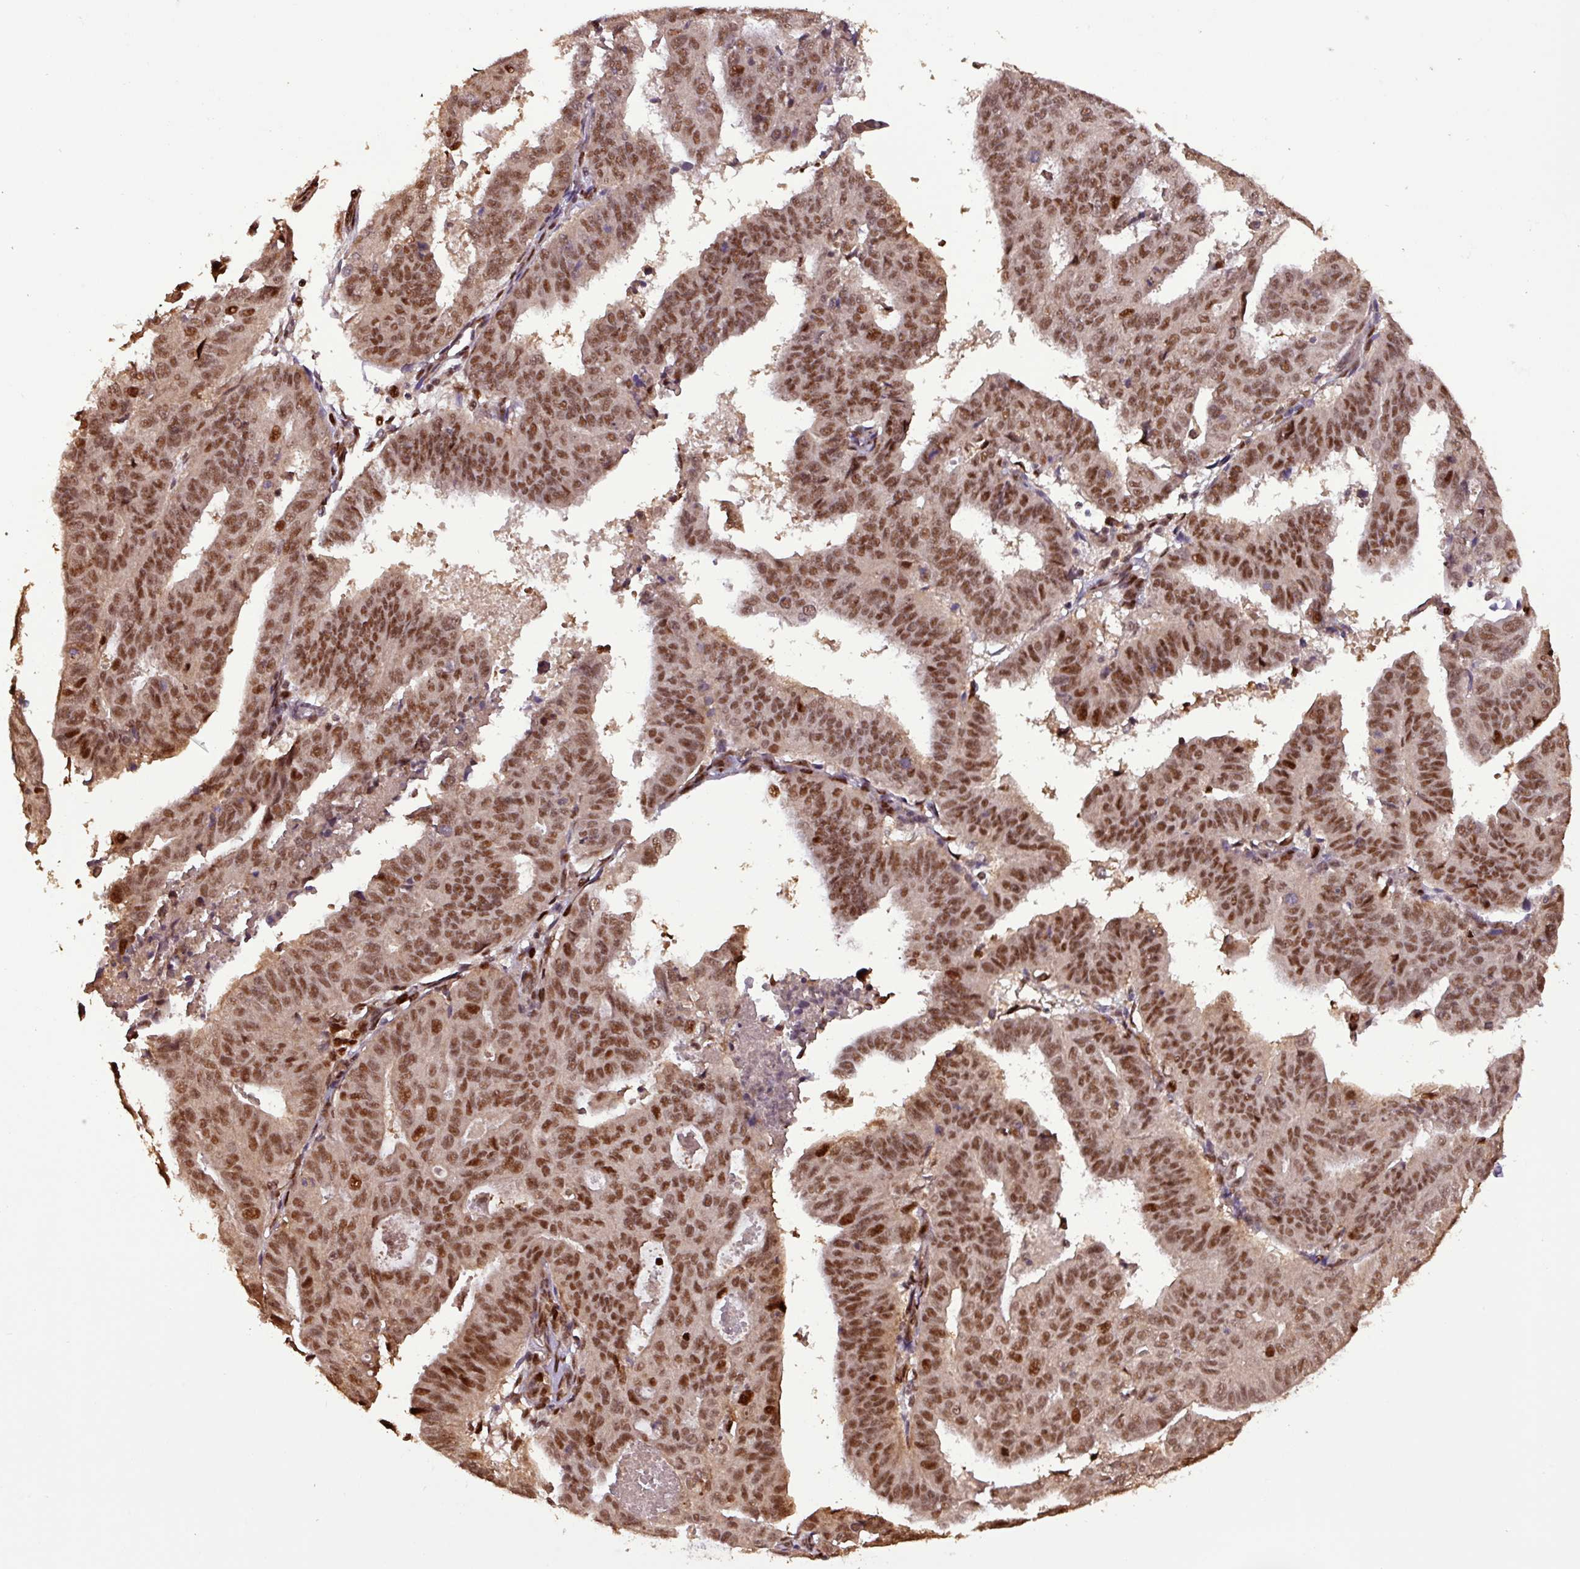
{"staining": {"intensity": "moderate", "quantity": ">75%", "location": "nuclear"}, "tissue": "endometrial cancer", "cell_type": "Tumor cells", "image_type": "cancer", "snomed": [{"axis": "morphology", "description": "Adenocarcinoma, NOS"}, {"axis": "topography", "description": "Uterus"}], "caption": "Moderate nuclear expression for a protein is identified in about >75% of tumor cells of endometrial adenocarcinoma using immunohistochemistry (IHC).", "gene": "SLC22A24", "patient": {"sex": "female", "age": 77}}